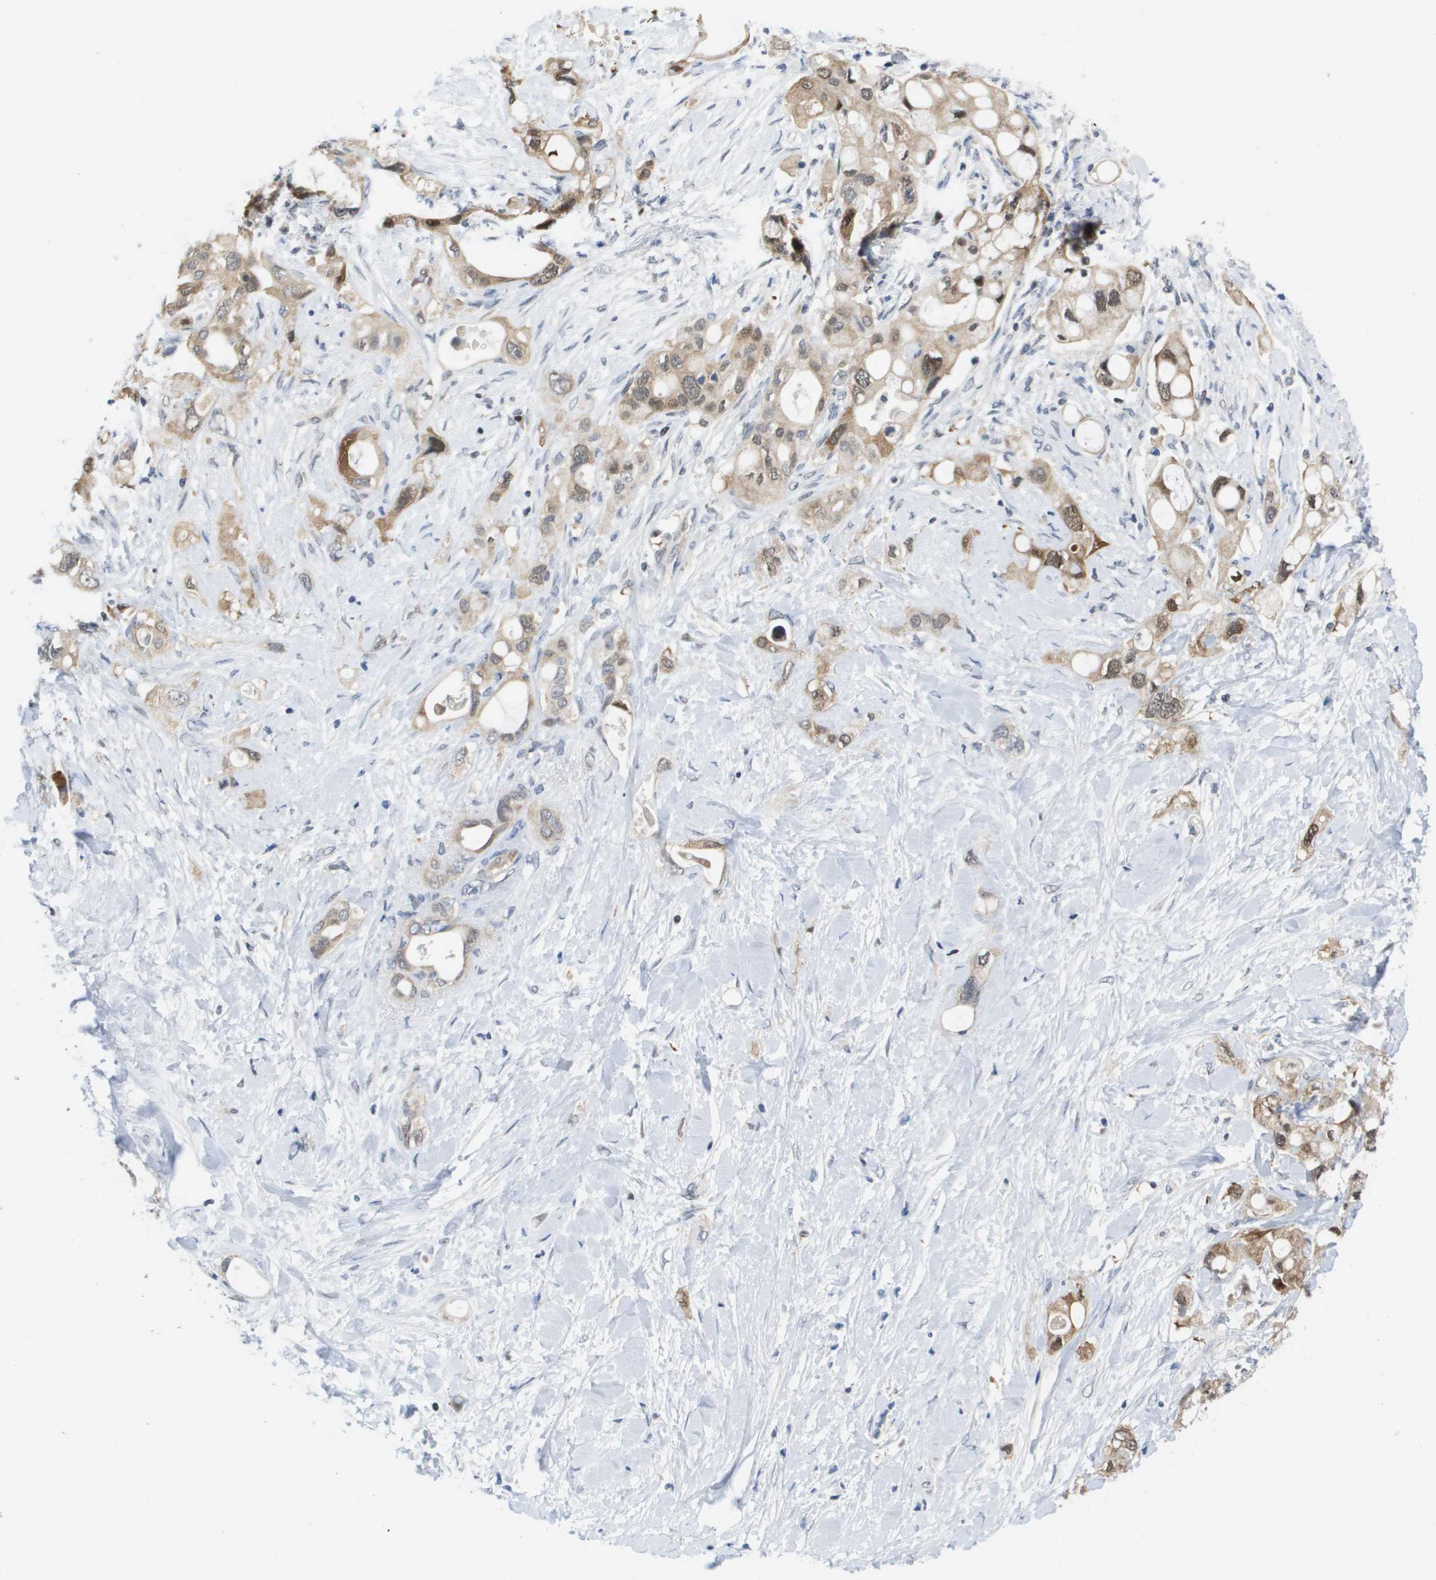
{"staining": {"intensity": "moderate", "quantity": ">75%", "location": "cytoplasmic/membranous"}, "tissue": "pancreatic cancer", "cell_type": "Tumor cells", "image_type": "cancer", "snomed": [{"axis": "morphology", "description": "Adenocarcinoma, NOS"}, {"axis": "topography", "description": "Pancreas"}], "caption": "Brown immunohistochemical staining in adenocarcinoma (pancreatic) exhibits moderate cytoplasmic/membranous staining in about >75% of tumor cells. The protein is stained brown, and the nuclei are stained in blue (DAB (3,3'-diaminobenzidine) IHC with brightfield microscopy, high magnification).", "gene": "FKBP4", "patient": {"sex": "female", "age": 56}}